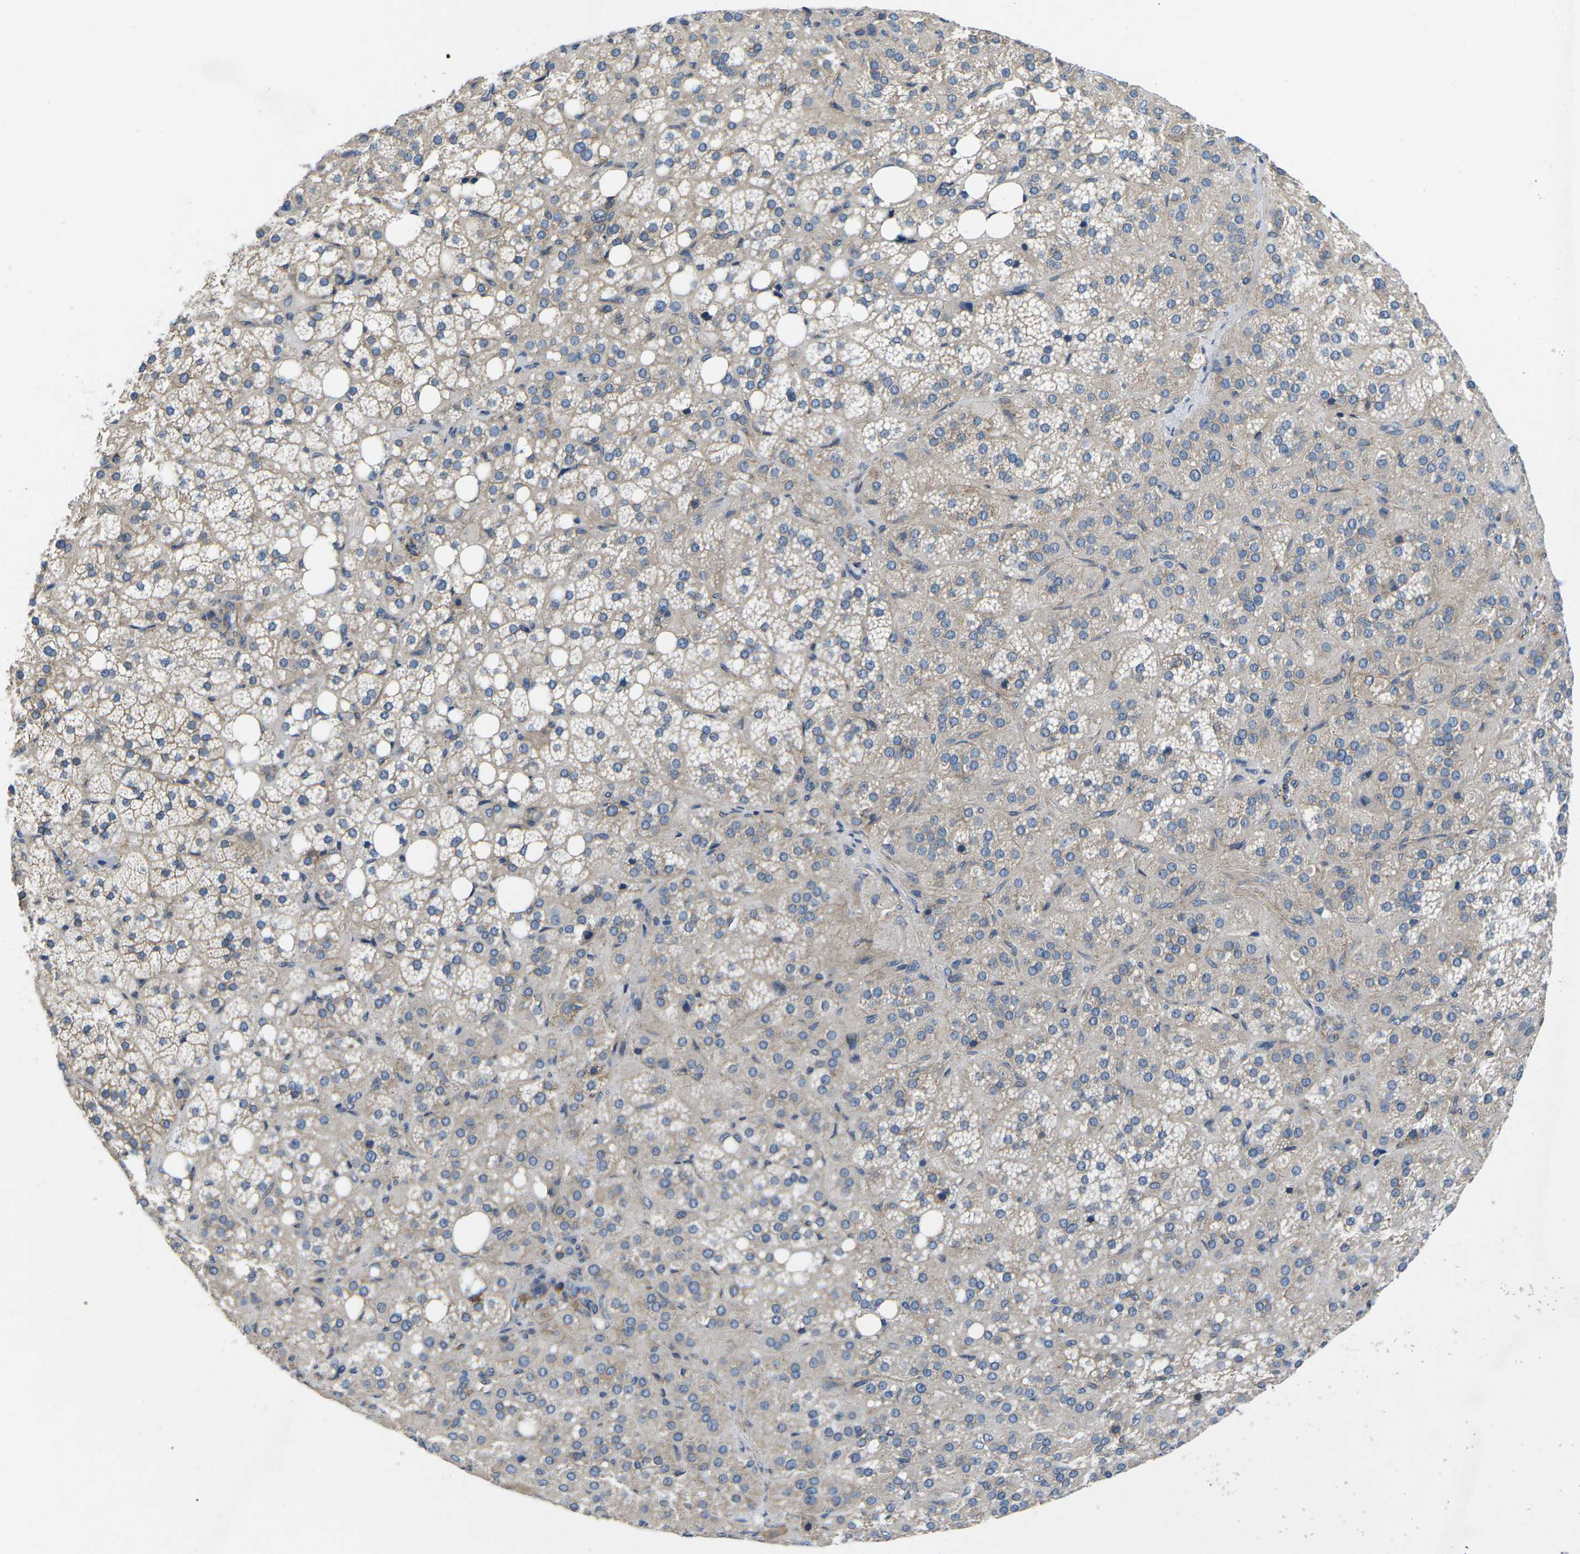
{"staining": {"intensity": "moderate", "quantity": ">75%", "location": "cytoplasmic/membranous"}, "tissue": "adrenal gland", "cell_type": "Glandular cells", "image_type": "normal", "snomed": [{"axis": "morphology", "description": "Normal tissue, NOS"}, {"axis": "topography", "description": "Adrenal gland"}], "caption": "Immunohistochemistry (IHC) image of benign adrenal gland: human adrenal gland stained using IHC demonstrates medium levels of moderate protein expression localized specifically in the cytoplasmic/membranous of glandular cells, appearing as a cytoplasmic/membranous brown color.", "gene": "CTNND1", "patient": {"sex": "female", "age": 59}}